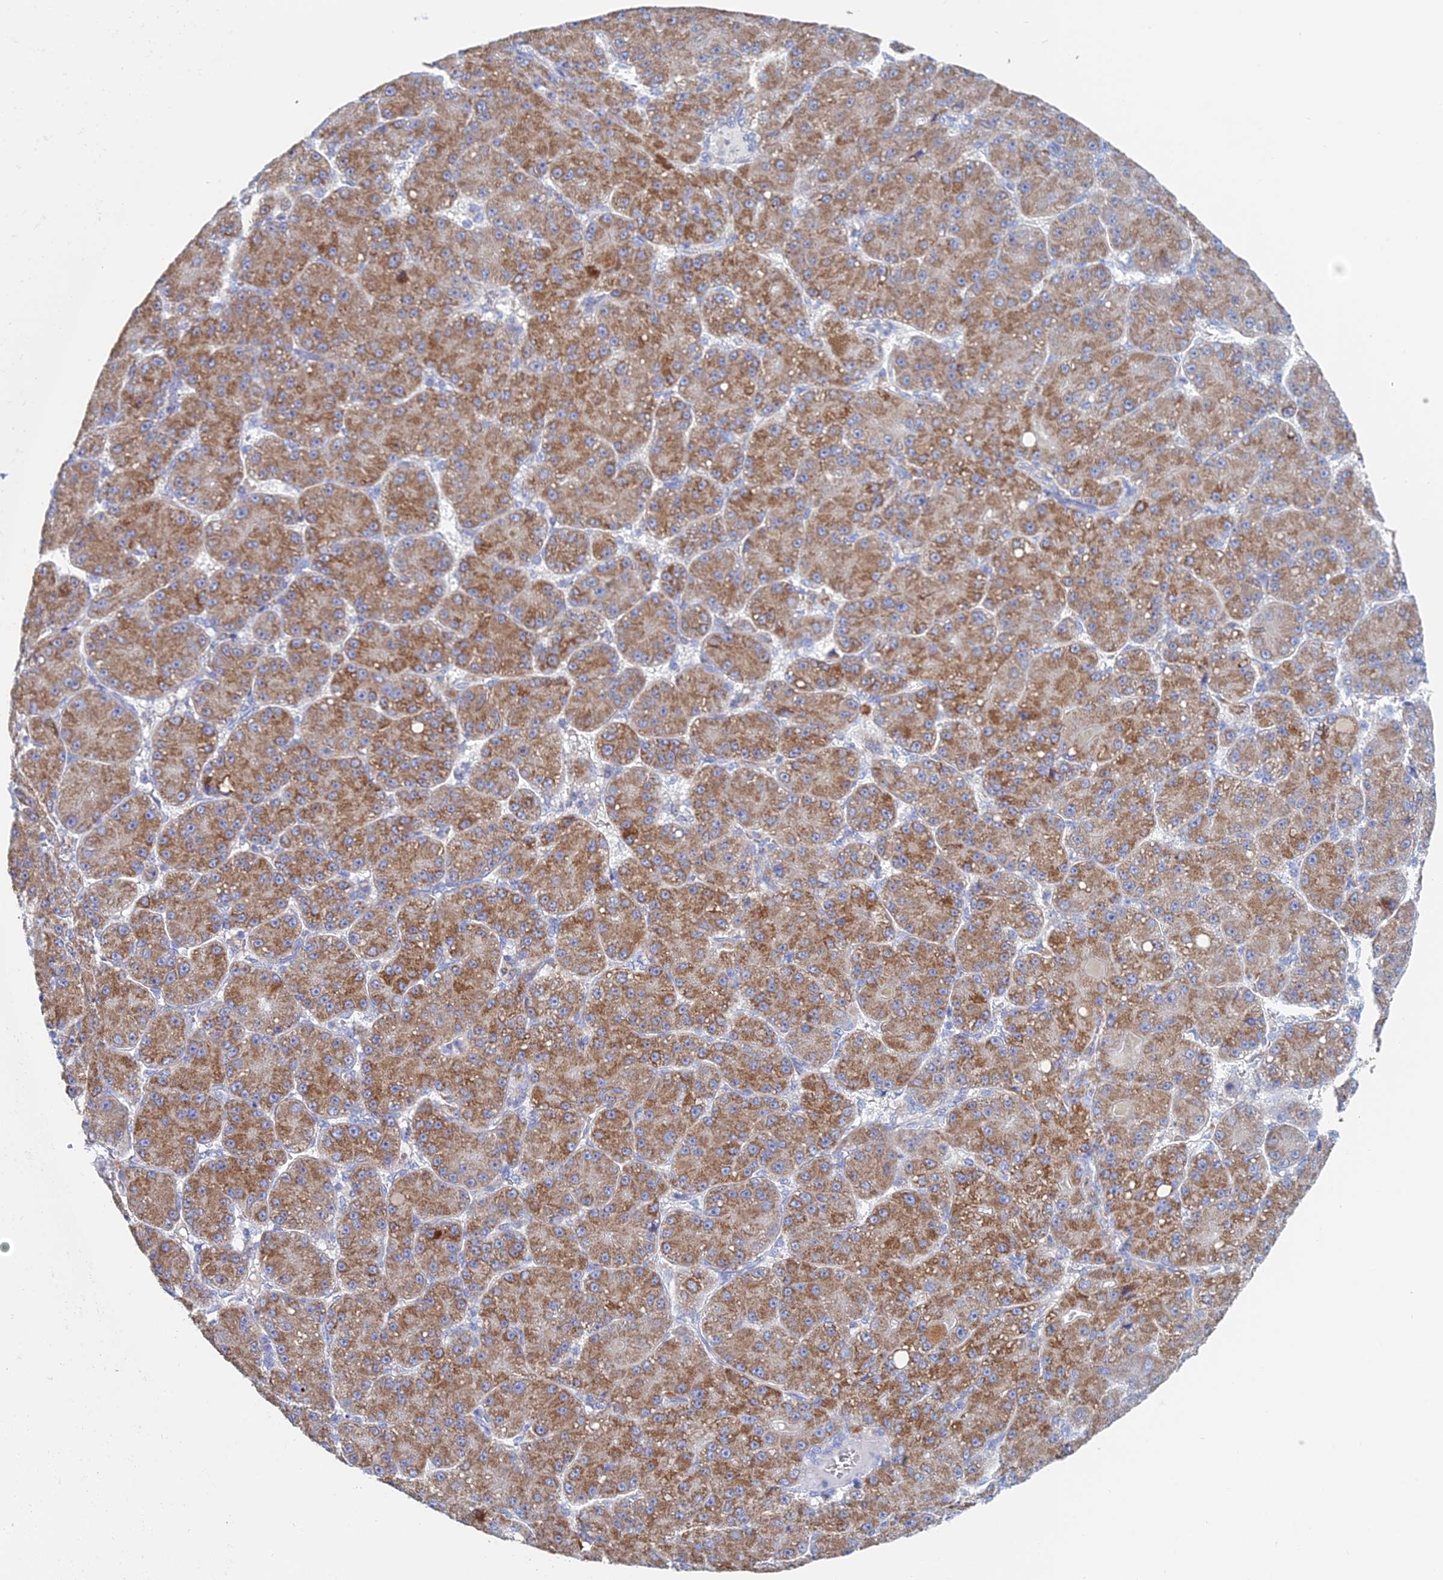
{"staining": {"intensity": "moderate", "quantity": ">75%", "location": "cytoplasmic/membranous"}, "tissue": "liver cancer", "cell_type": "Tumor cells", "image_type": "cancer", "snomed": [{"axis": "morphology", "description": "Carcinoma, Hepatocellular, NOS"}, {"axis": "topography", "description": "Liver"}], "caption": "A high-resolution histopathology image shows IHC staining of liver cancer (hepatocellular carcinoma), which shows moderate cytoplasmic/membranous expression in about >75% of tumor cells.", "gene": "CRACR2B", "patient": {"sex": "male", "age": 67}}